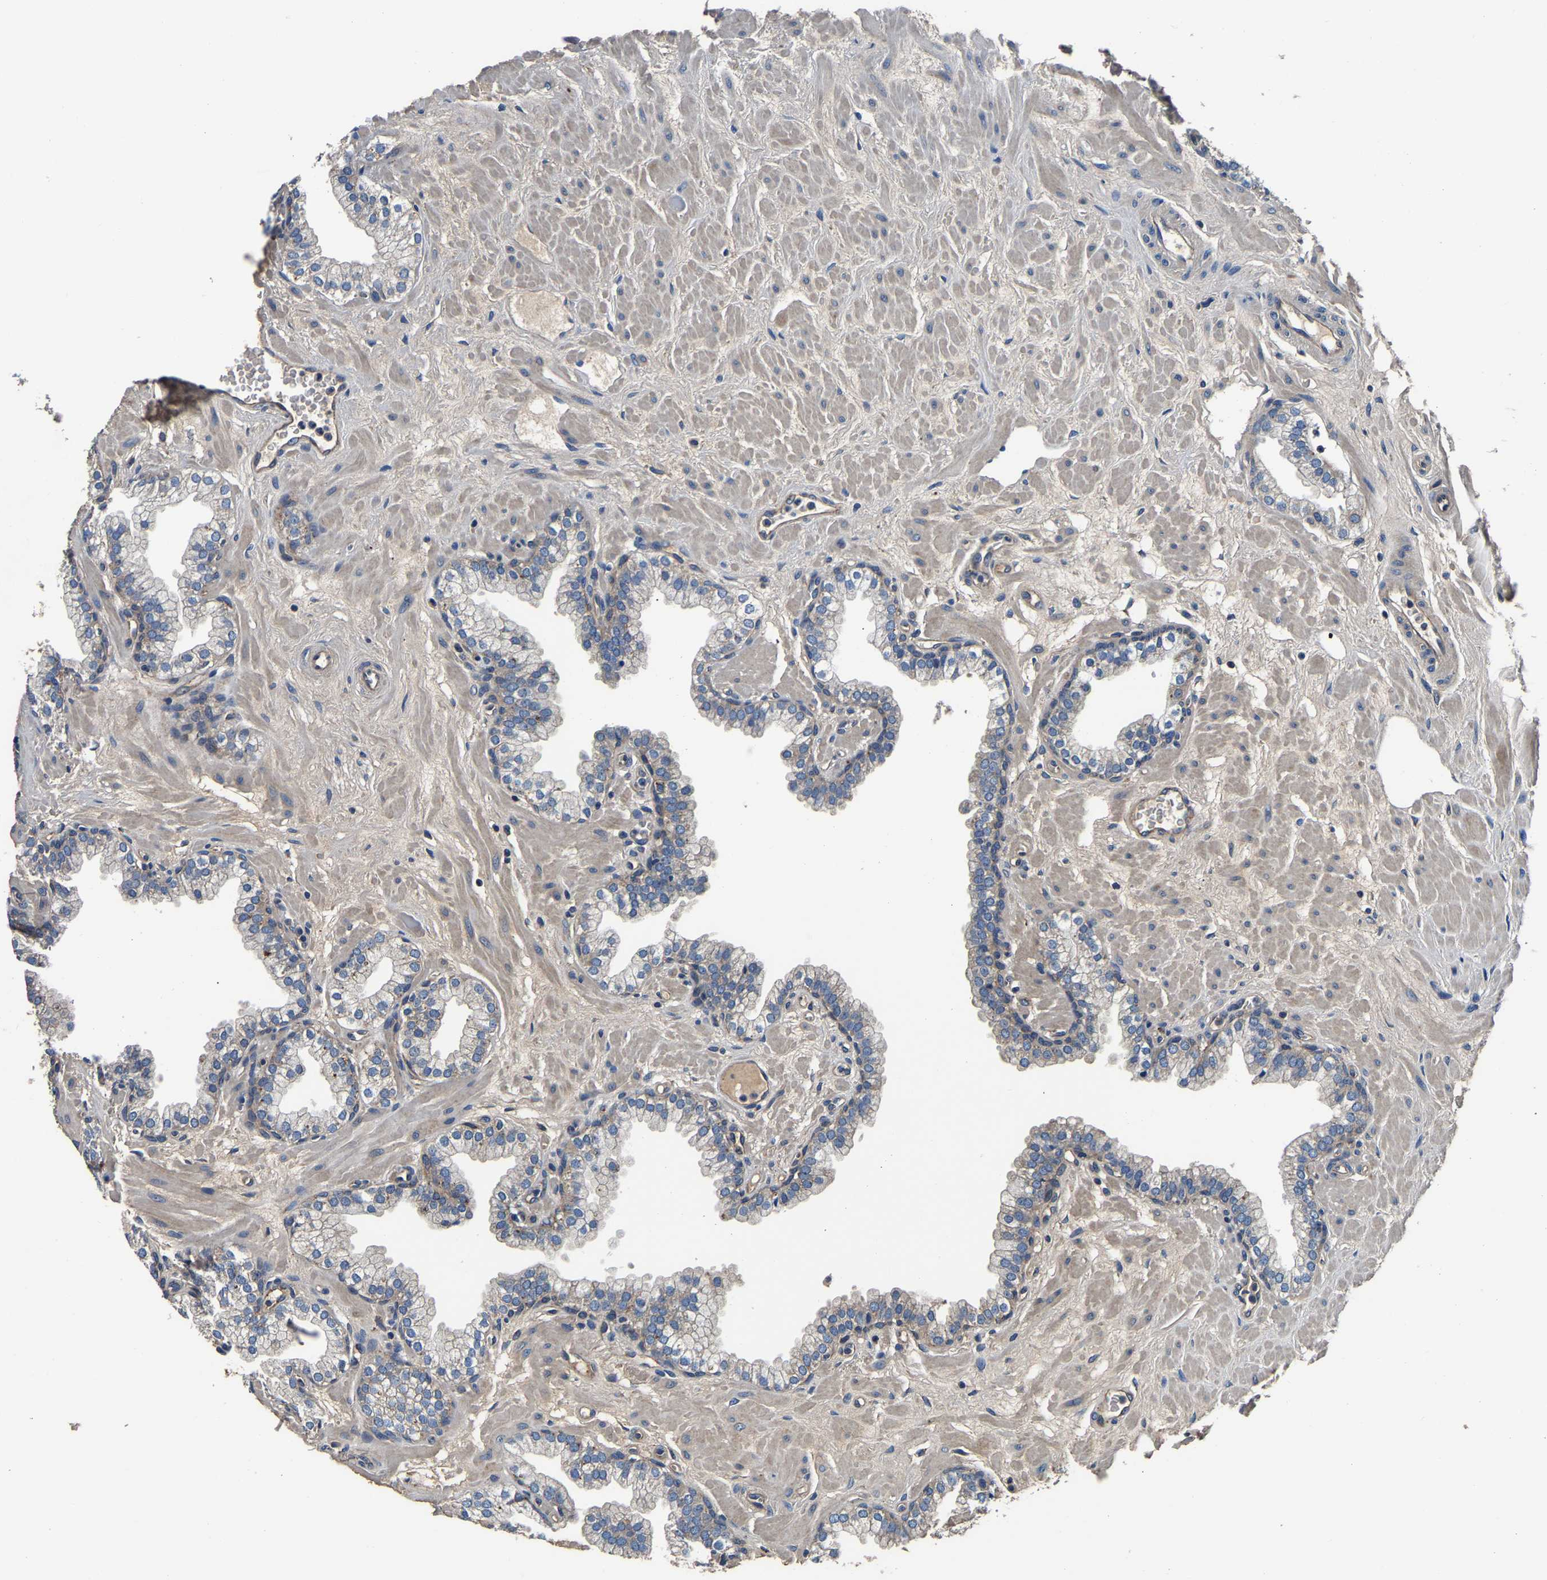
{"staining": {"intensity": "moderate", "quantity": "<25%", "location": "cytoplasmic/membranous"}, "tissue": "prostate", "cell_type": "Glandular cells", "image_type": "normal", "snomed": [{"axis": "morphology", "description": "Normal tissue, NOS"}, {"axis": "morphology", "description": "Urothelial carcinoma, Low grade"}, {"axis": "topography", "description": "Urinary bladder"}, {"axis": "topography", "description": "Prostate"}], "caption": "Moderate cytoplasmic/membranous staining for a protein is appreciated in about <25% of glandular cells of normal prostate using IHC.", "gene": "SH3GLB1", "patient": {"sex": "male", "age": 60}}